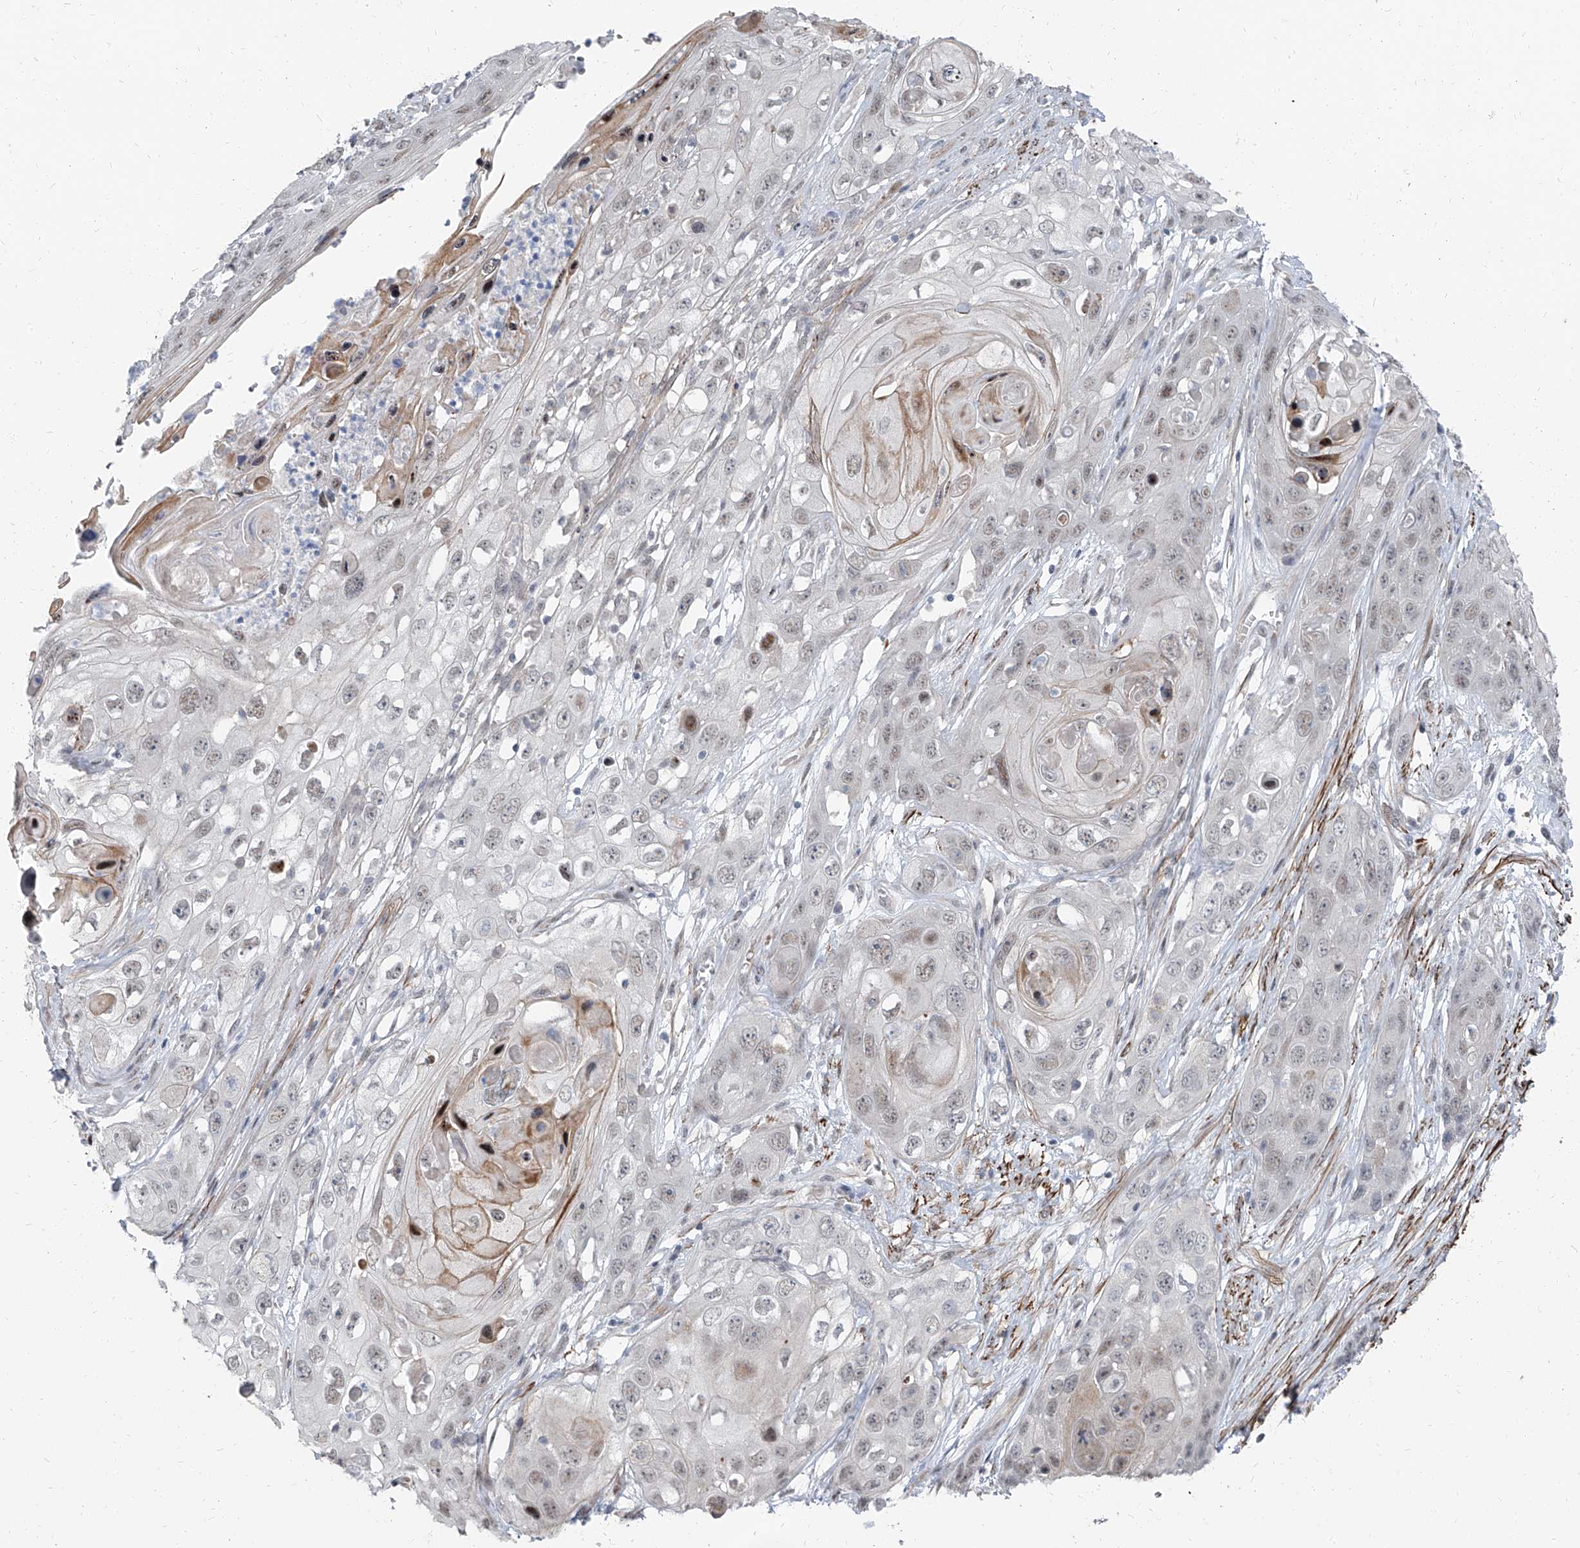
{"staining": {"intensity": "weak", "quantity": "25%-75%", "location": "nuclear"}, "tissue": "skin cancer", "cell_type": "Tumor cells", "image_type": "cancer", "snomed": [{"axis": "morphology", "description": "Squamous cell carcinoma, NOS"}, {"axis": "topography", "description": "Skin"}], "caption": "Human skin squamous cell carcinoma stained with a brown dye demonstrates weak nuclear positive positivity in about 25%-75% of tumor cells.", "gene": "TXLNB", "patient": {"sex": "male", "age": 55}}